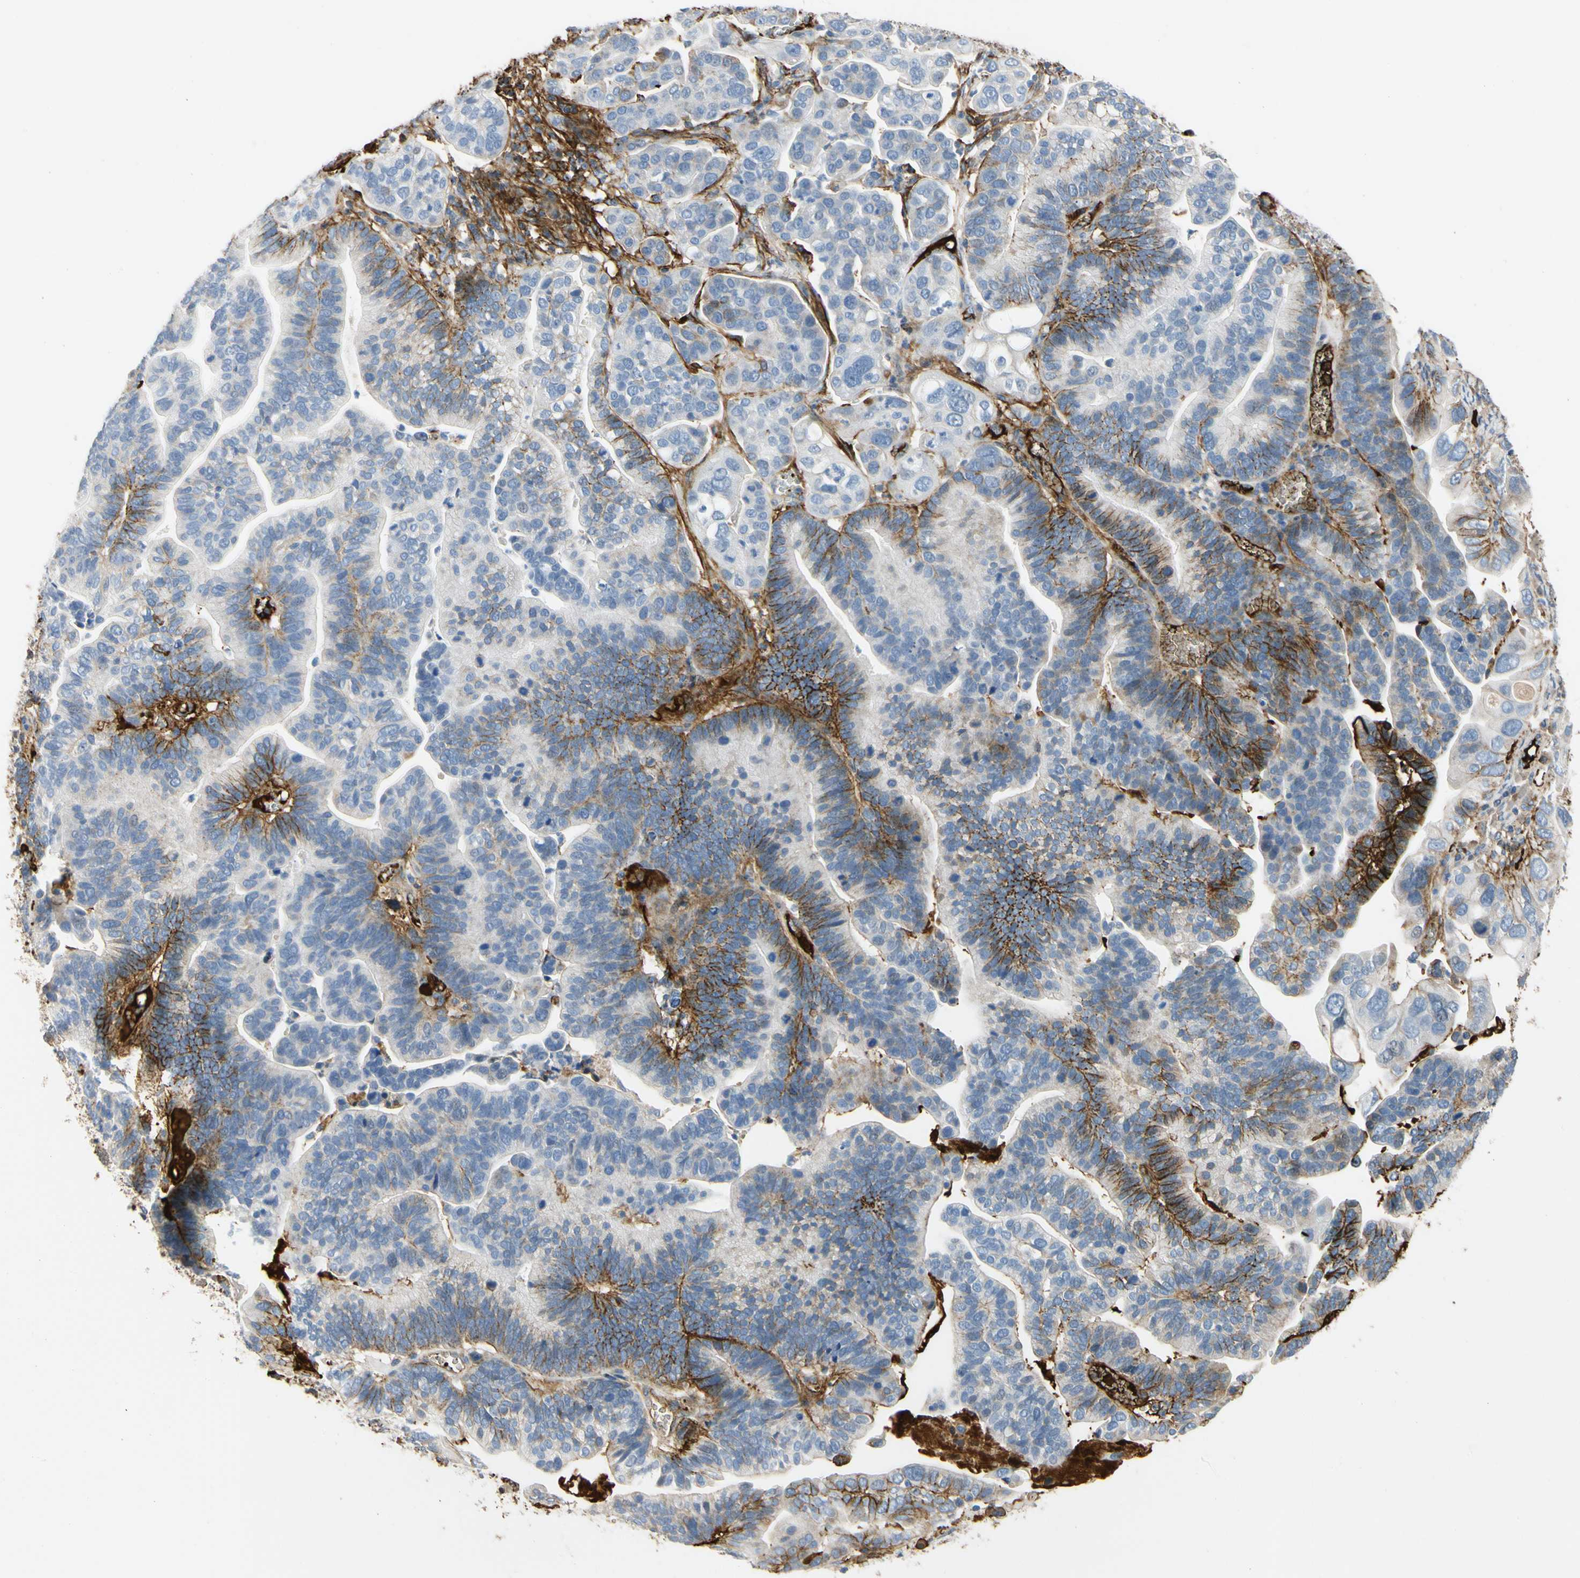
{"staining": {"intensity": "strong", "quantity": "<25%", "location": "cytoplasmic/membranous"}, "tissue": "ovarian cancer", "cell_type": "Tumor cells", "image_type": "cancer", "snomed": [{"axis": "morphology", "description": "Cystadenocarcinoma, serous, NOS"}, {"axis": "topography", "description": "Ovary"}], "caption": "Strong cytoplasmic/membranous expression for a protein is seen in about <25% of tumor cells of ovarian cancer (serous cystadenocarcinoma) using immunohistochemistry (IHC).", "gene": "FGB", "patient": {"sex": "female", "age": 56}}